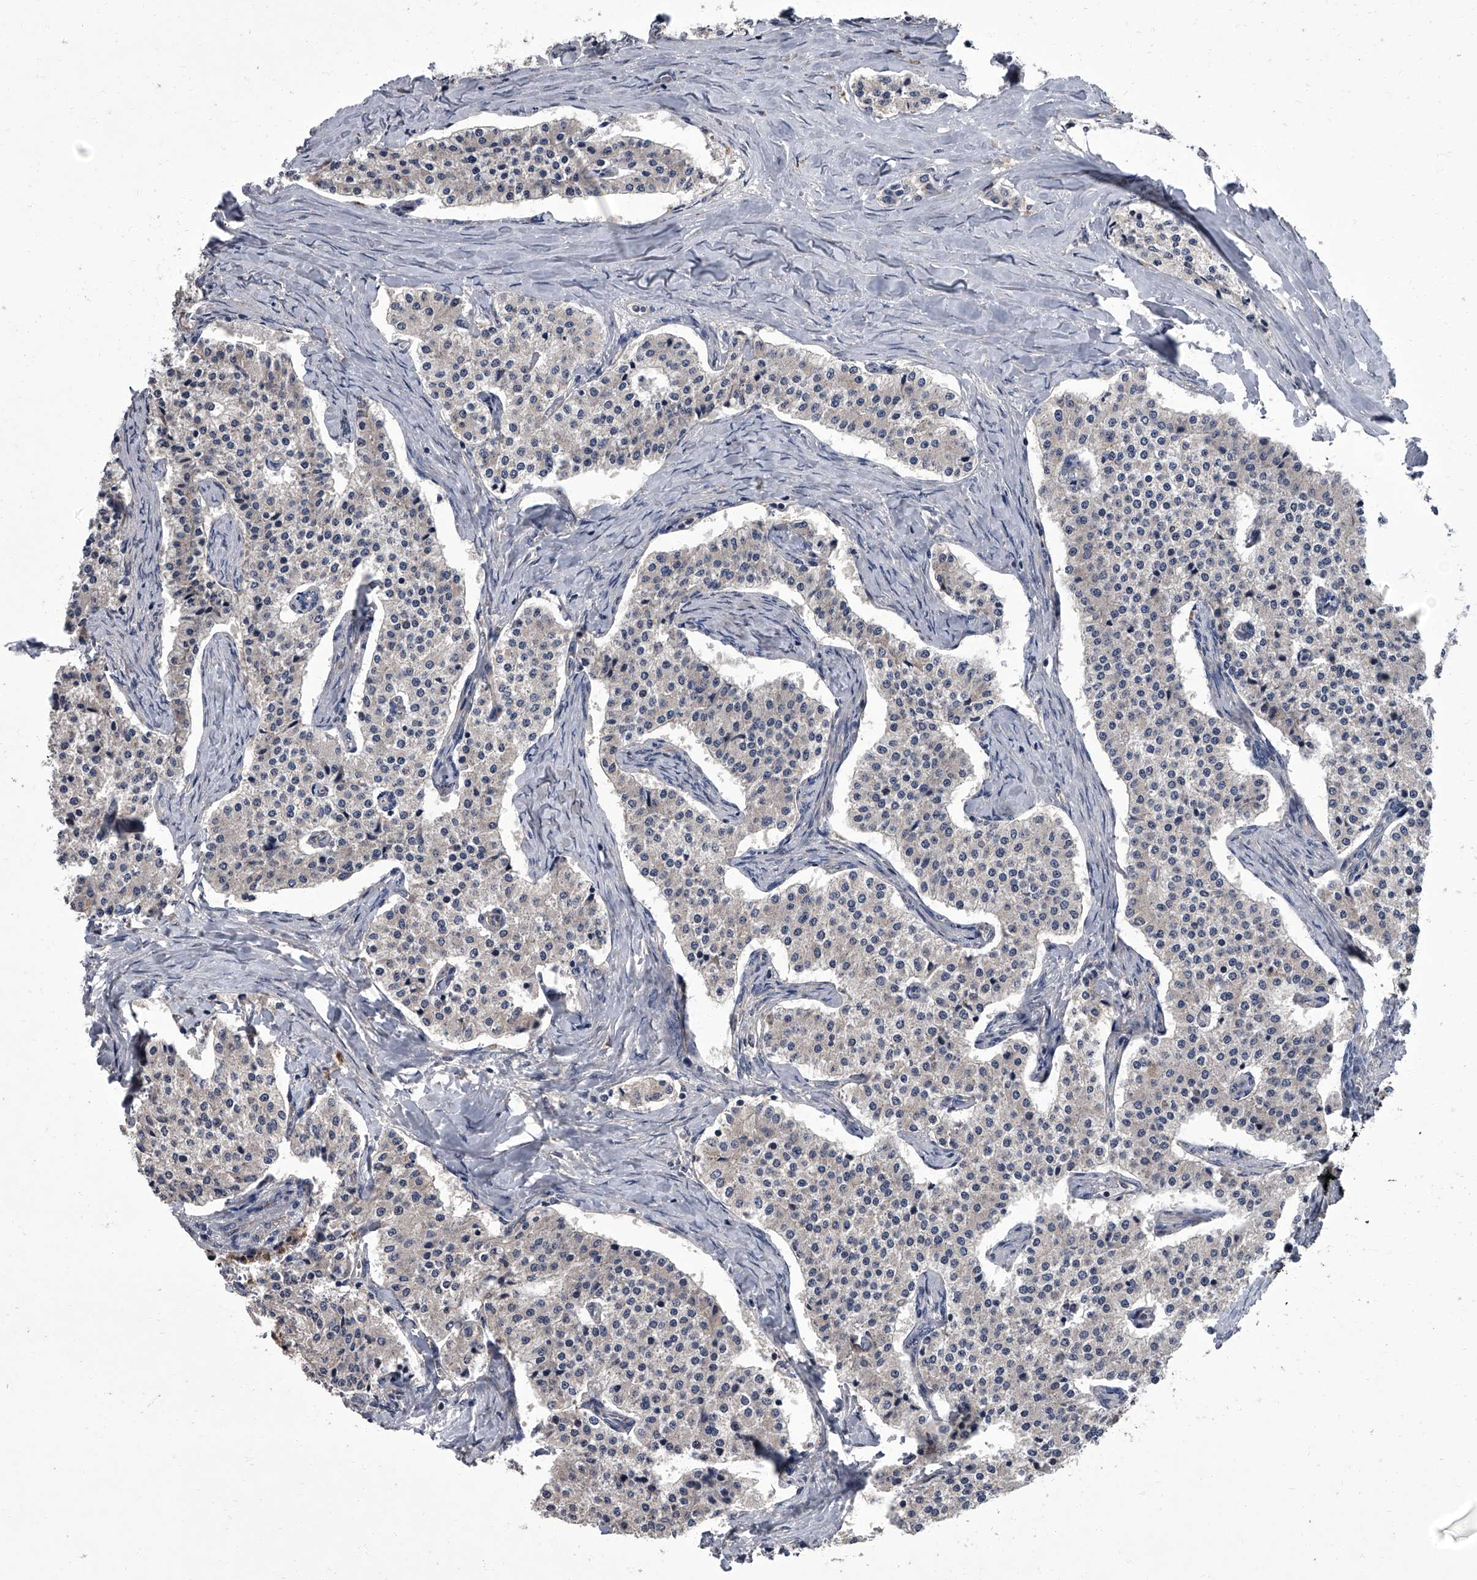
{"staining": {"intensity": "negative", "quantity": "none", "location": "none"}, "tissue": "carcinoid", "cell_type": "Tumor cells", "image_type": "cancer", "snomed": [{"axis": "morphology", "description": "Carcinoid, malignant, NOS"}, {"axis": "topography", "description": "Colon"}], "caption": "Tumor cells show no significant protein positivity in carcinoid (malignant).", "gene": "SIRT4", "patient": {"sex": "female", "age": 52}}